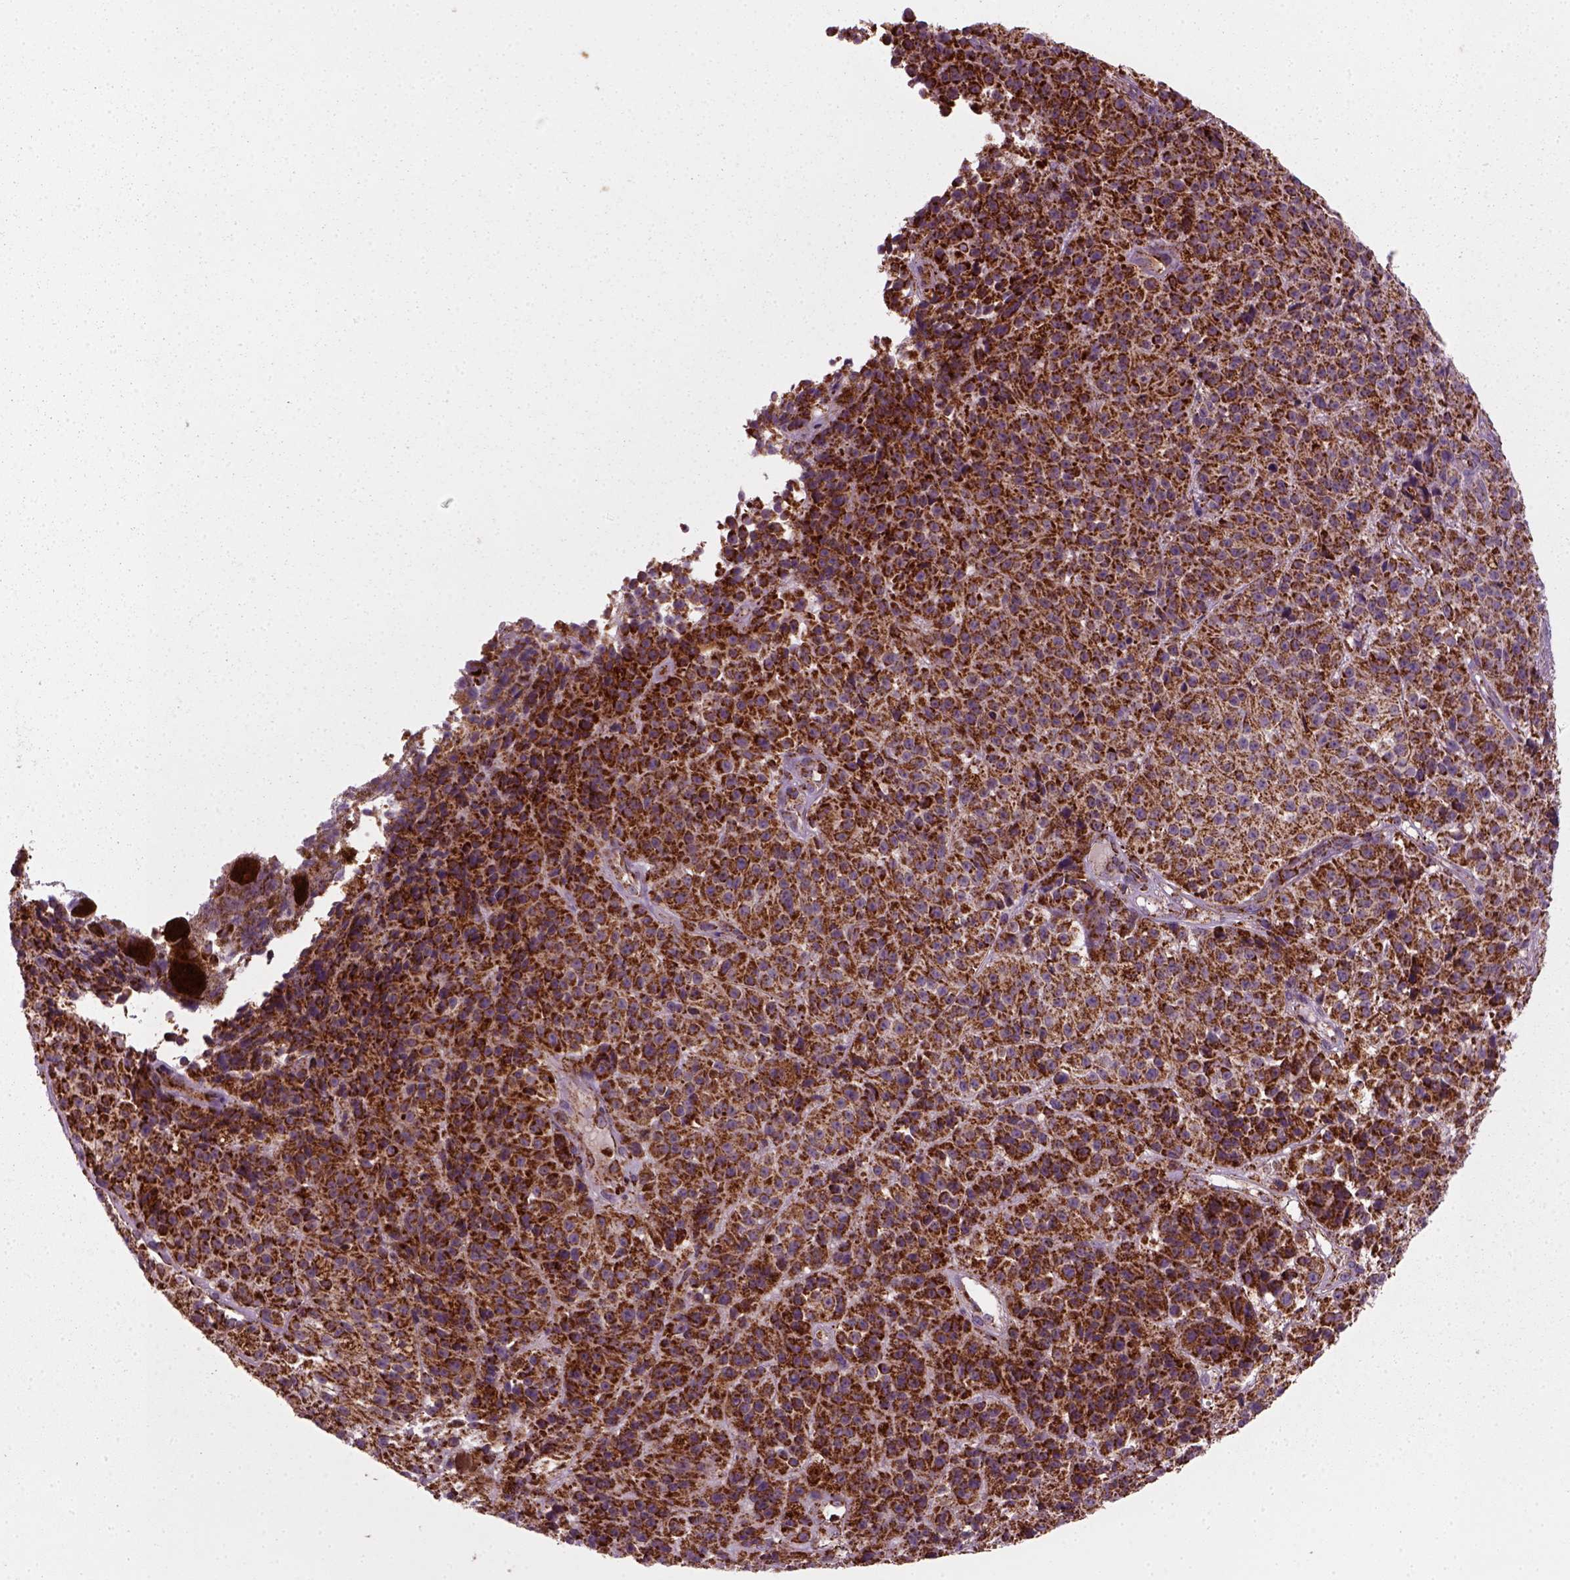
{"staining": {"intensity": "strong", "quantity": ">75%", "location": "cytoplasmic/membranous"}, "tissue": "melanoma", "cell_type": "Tumor cells", "image_type": "cancer", "snomed": [{"axis": "morphology", "description": "Malignant melanoma, NOS"}, {"axis": "topography", "description": "Skin"}], "caption": "Protein analysis of malignant melanoma tissue exhibits strong cytoplasmic/membranous positivity in about >75% of tumor cells.", "gene": "NUDT16L1", "patient": {"sex": "female", "age": 58}}